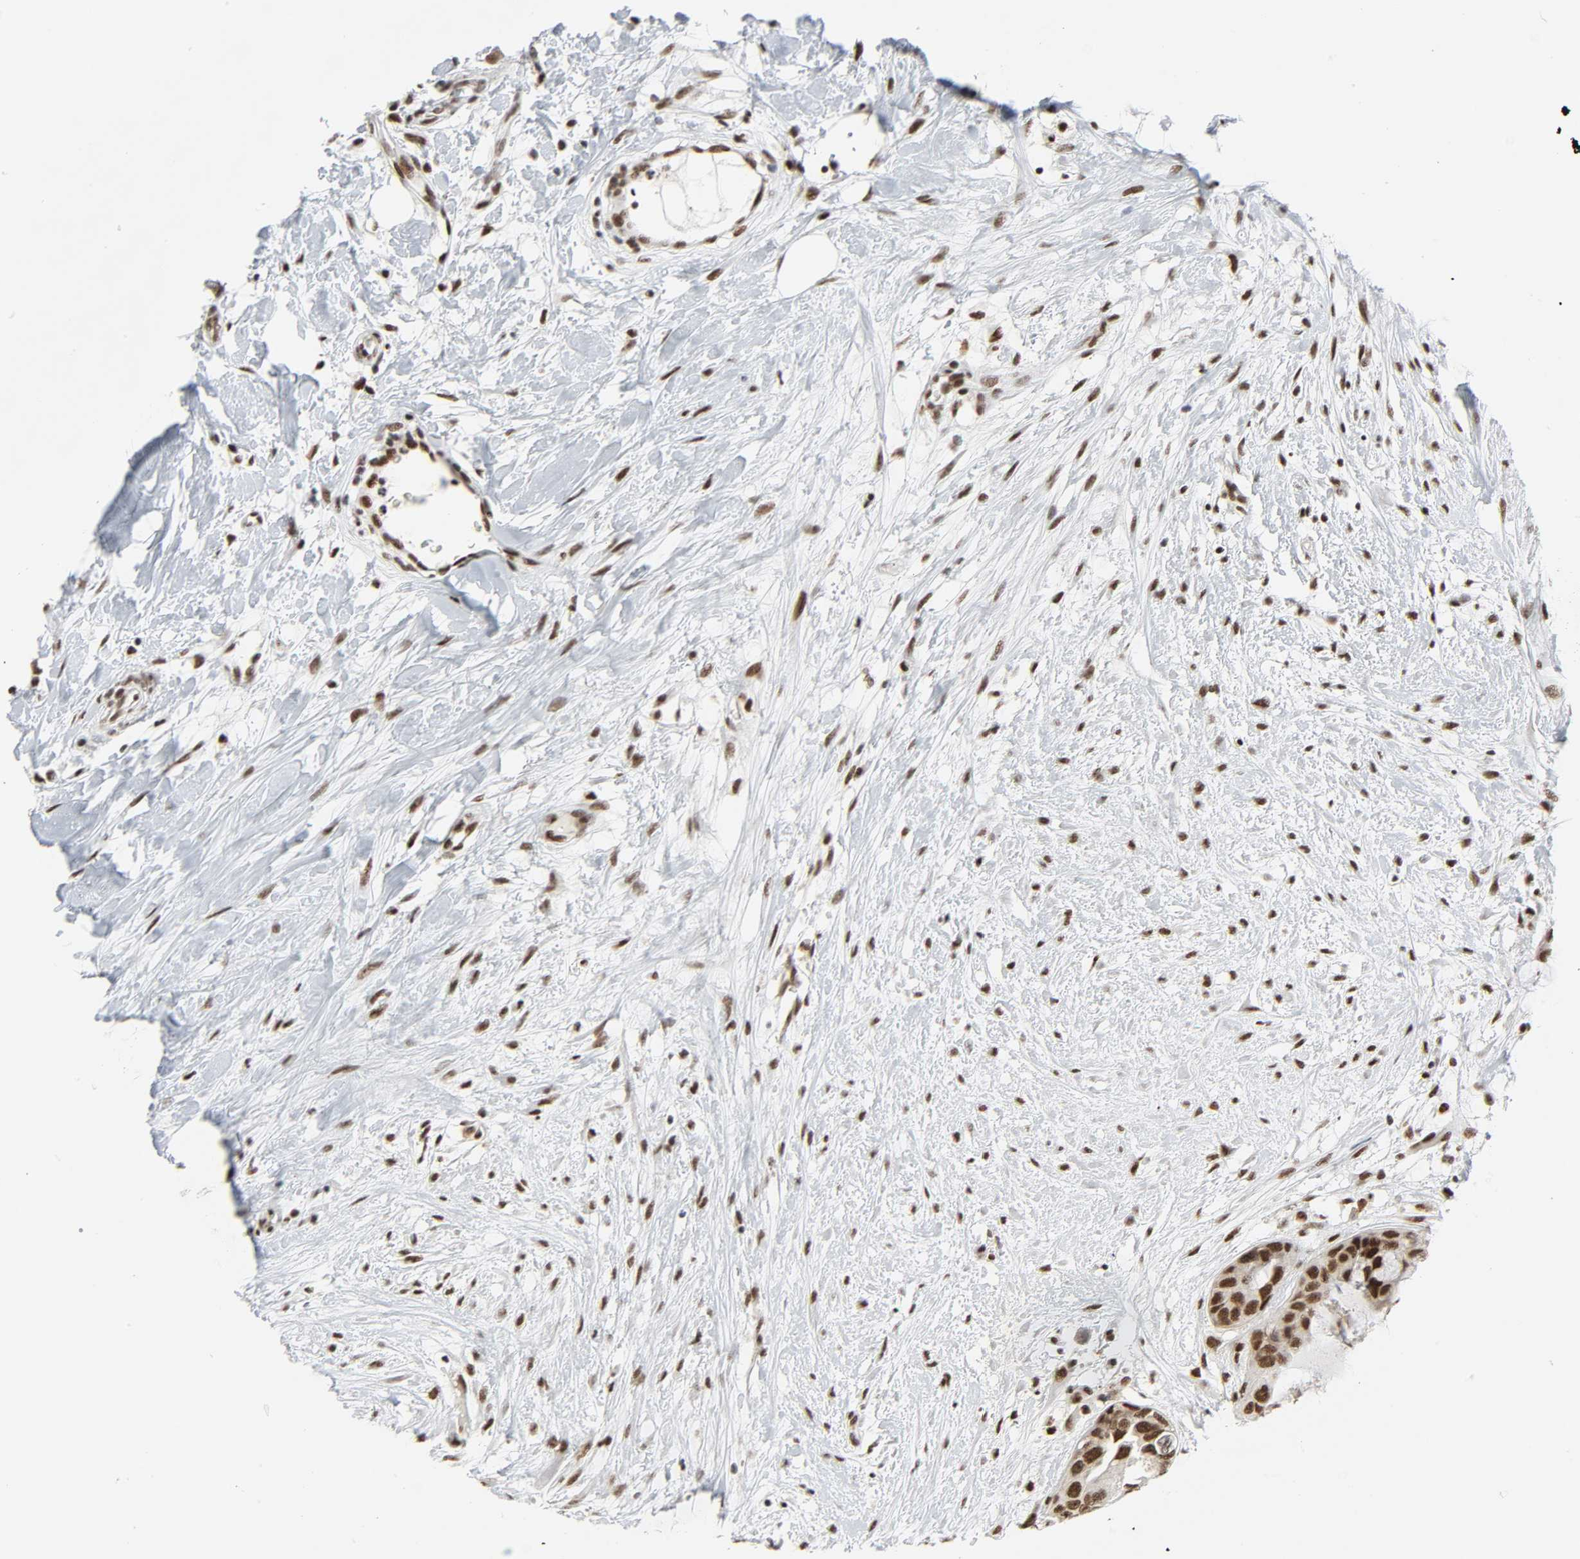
{"staining": {"intensity": "strong", "quantity": ">75%", "location": "nuclear"}, "tissue": "breast cancer", "cell_type": "Tumor cells", "image_type": "cancer", "snomed": [{"axis": "morphology", "description": "Duct carcinoma"}, {"axis": "topography", "description": "Breast"}], "caption": "Protein expression analysis of human intraductal carcinoma (breast) reveals strong nuclear positivity in approximately >75% of tumor cells.", "gene": "CDK7", "patient": {"sex": "female", "age": 40}}